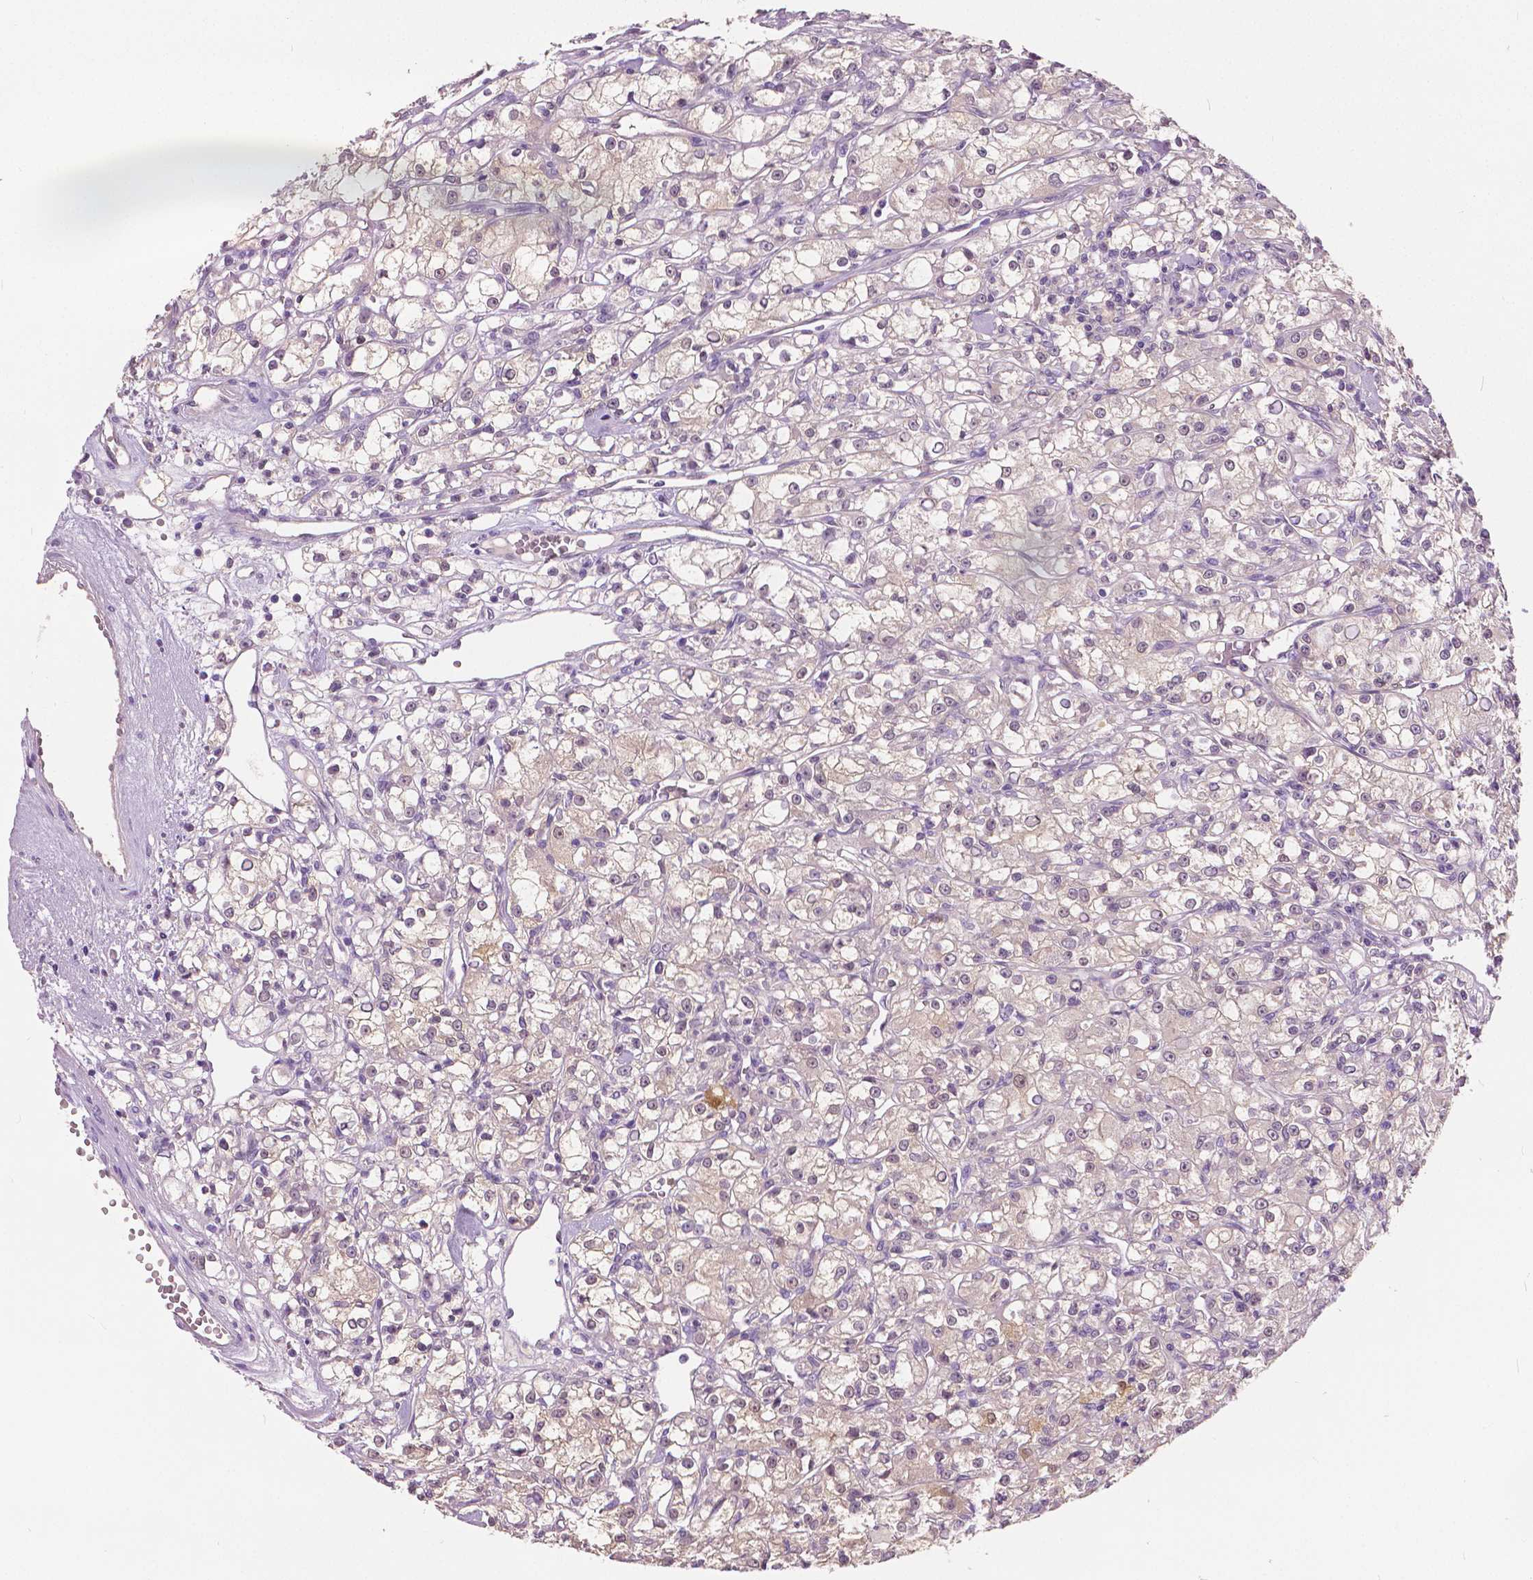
{"staining": {"intensity": "weak", "quantity": "<25%", "location": "cytoplasmic/membranous"}, "tissue": "renal cancer", "cell_type": "Tumor cells", "image_type": "cancer", "snomed": [{"axis": "morphology", "description": "Adenocarcinoma, NOS"}, {"axis": "topography", "description": "Kidney"}], "caption": "A photomicrograph of human renal adenocarcinoma is negative for staining in tumor cells.", "gene": "TKFC", "patient": {"sex": "female", "age": 59}}